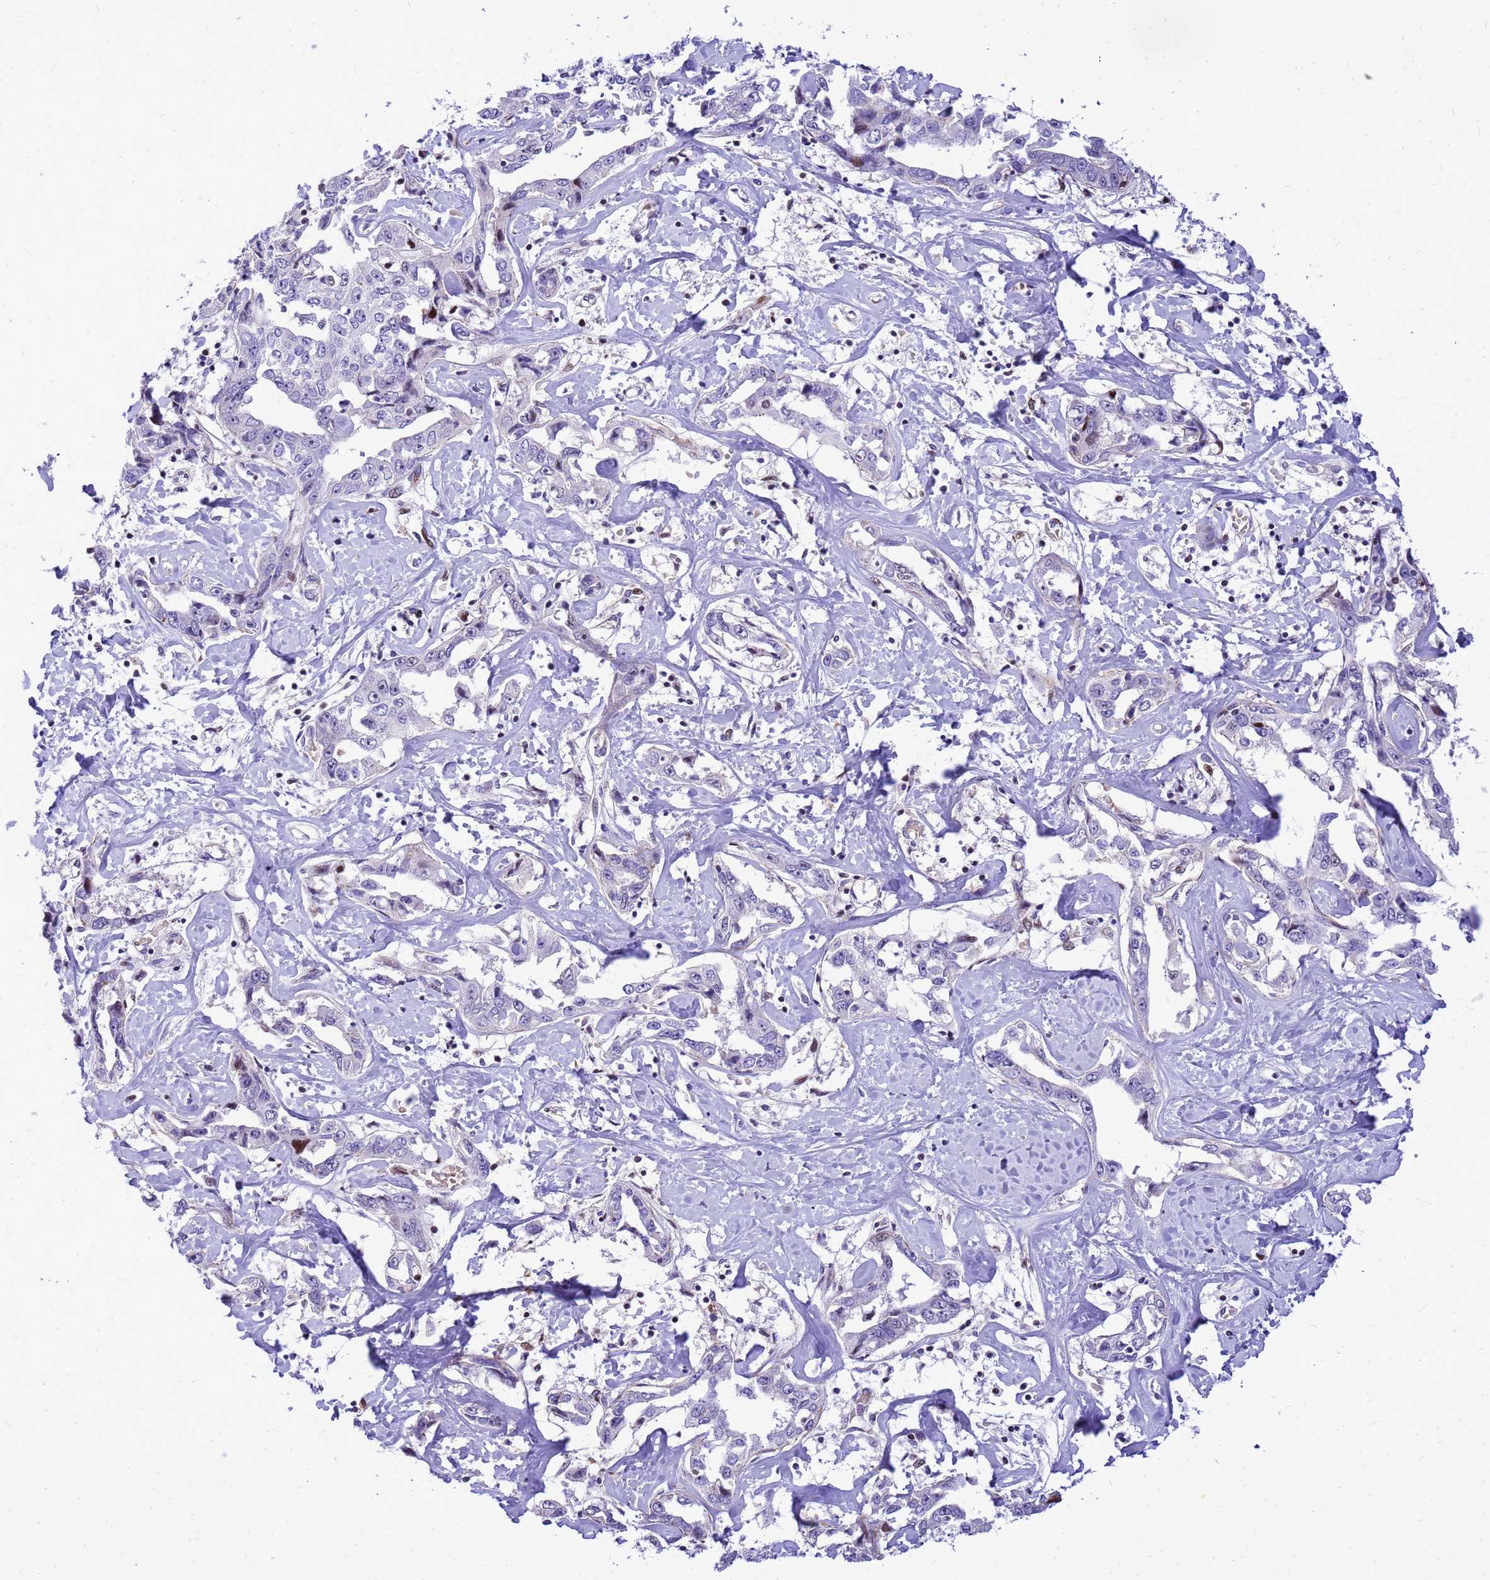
{"staining": {"intensity": "negative", "quantity": "none", "location": "none"}, "tissue": "liver cancer", "cell_type": "Tumor cells", "image_type": "cancer", "snomed": [{"axis": "morphology", "description": "Cholangiocarcinoma"}, {"axis": "topography", "description": "Liver"}], "caption": "A high-resolution photomicrograph shows IHC staining of liver cancer (cholangiocarcinoma), which exhibits no significant staining in tumor cells.", "gene": "ADAMTS7", "patient": {"sex": "male", "age": 59}}